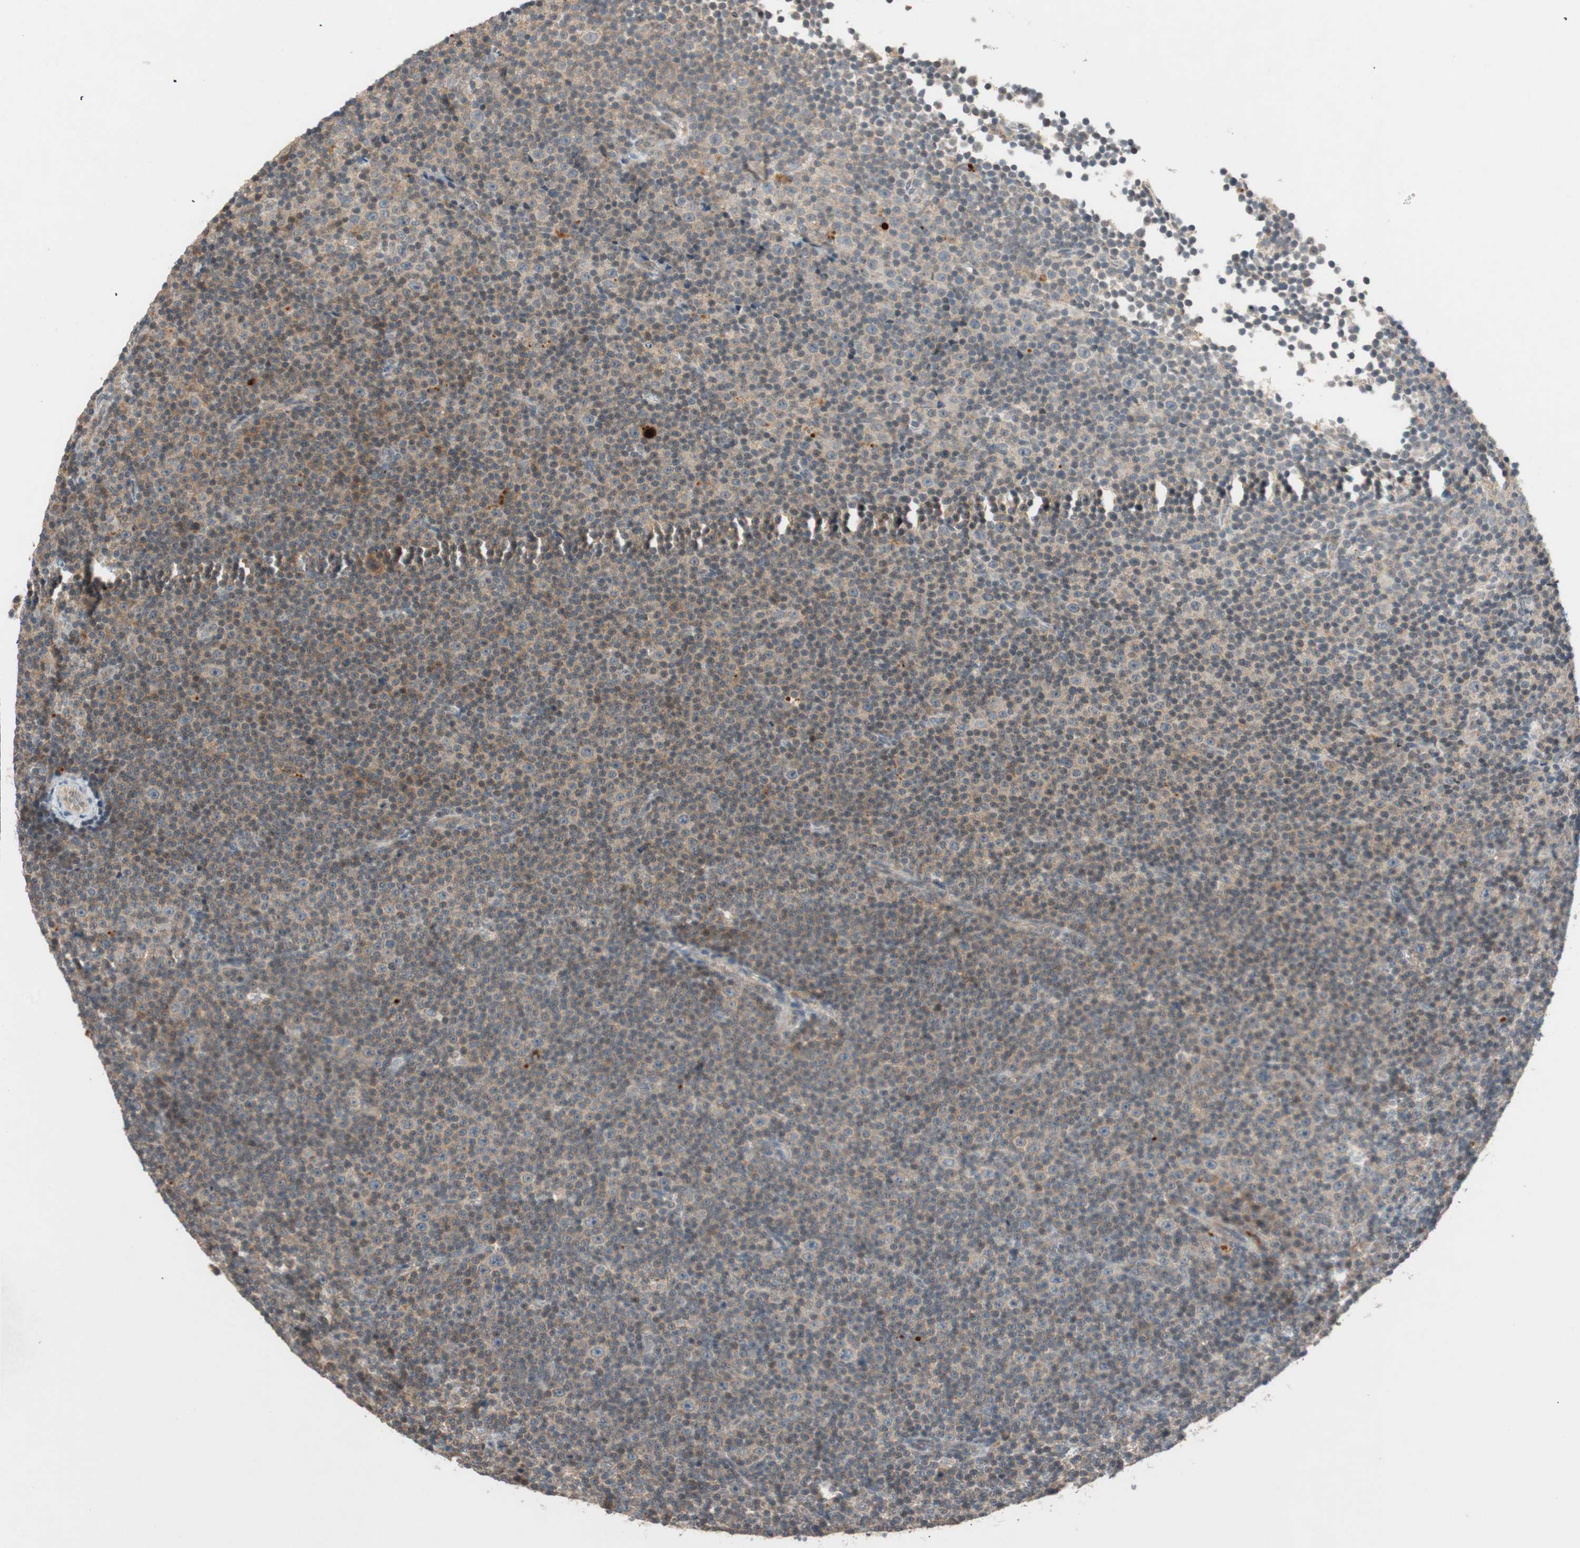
{"staining": {"intensity": "weak", "quantity": ">75%", "location": "cytoplasmic/membranous"}, "tissue": "lymphoma", "cell_type": "Tumor cells", "image_type": "cancer", "snomed": [{"axis": "morphology", "description": "Malignant lymphoma, non-Hodgkin's type, Low grade"}, {"axis": "topography", "description": "Lymph node"}], "caption": "The micrograph demonstrates staining of low-grade malignant lymphoma, non-Hodgkin's type, revealing weak cytoplasmic/membranous protein positivity (brown color) within tumor cells. (IHC, brightfield microscopy, high magnification).", "gene": "GLB1", "patient": {"sex": "female", "age": 67}}